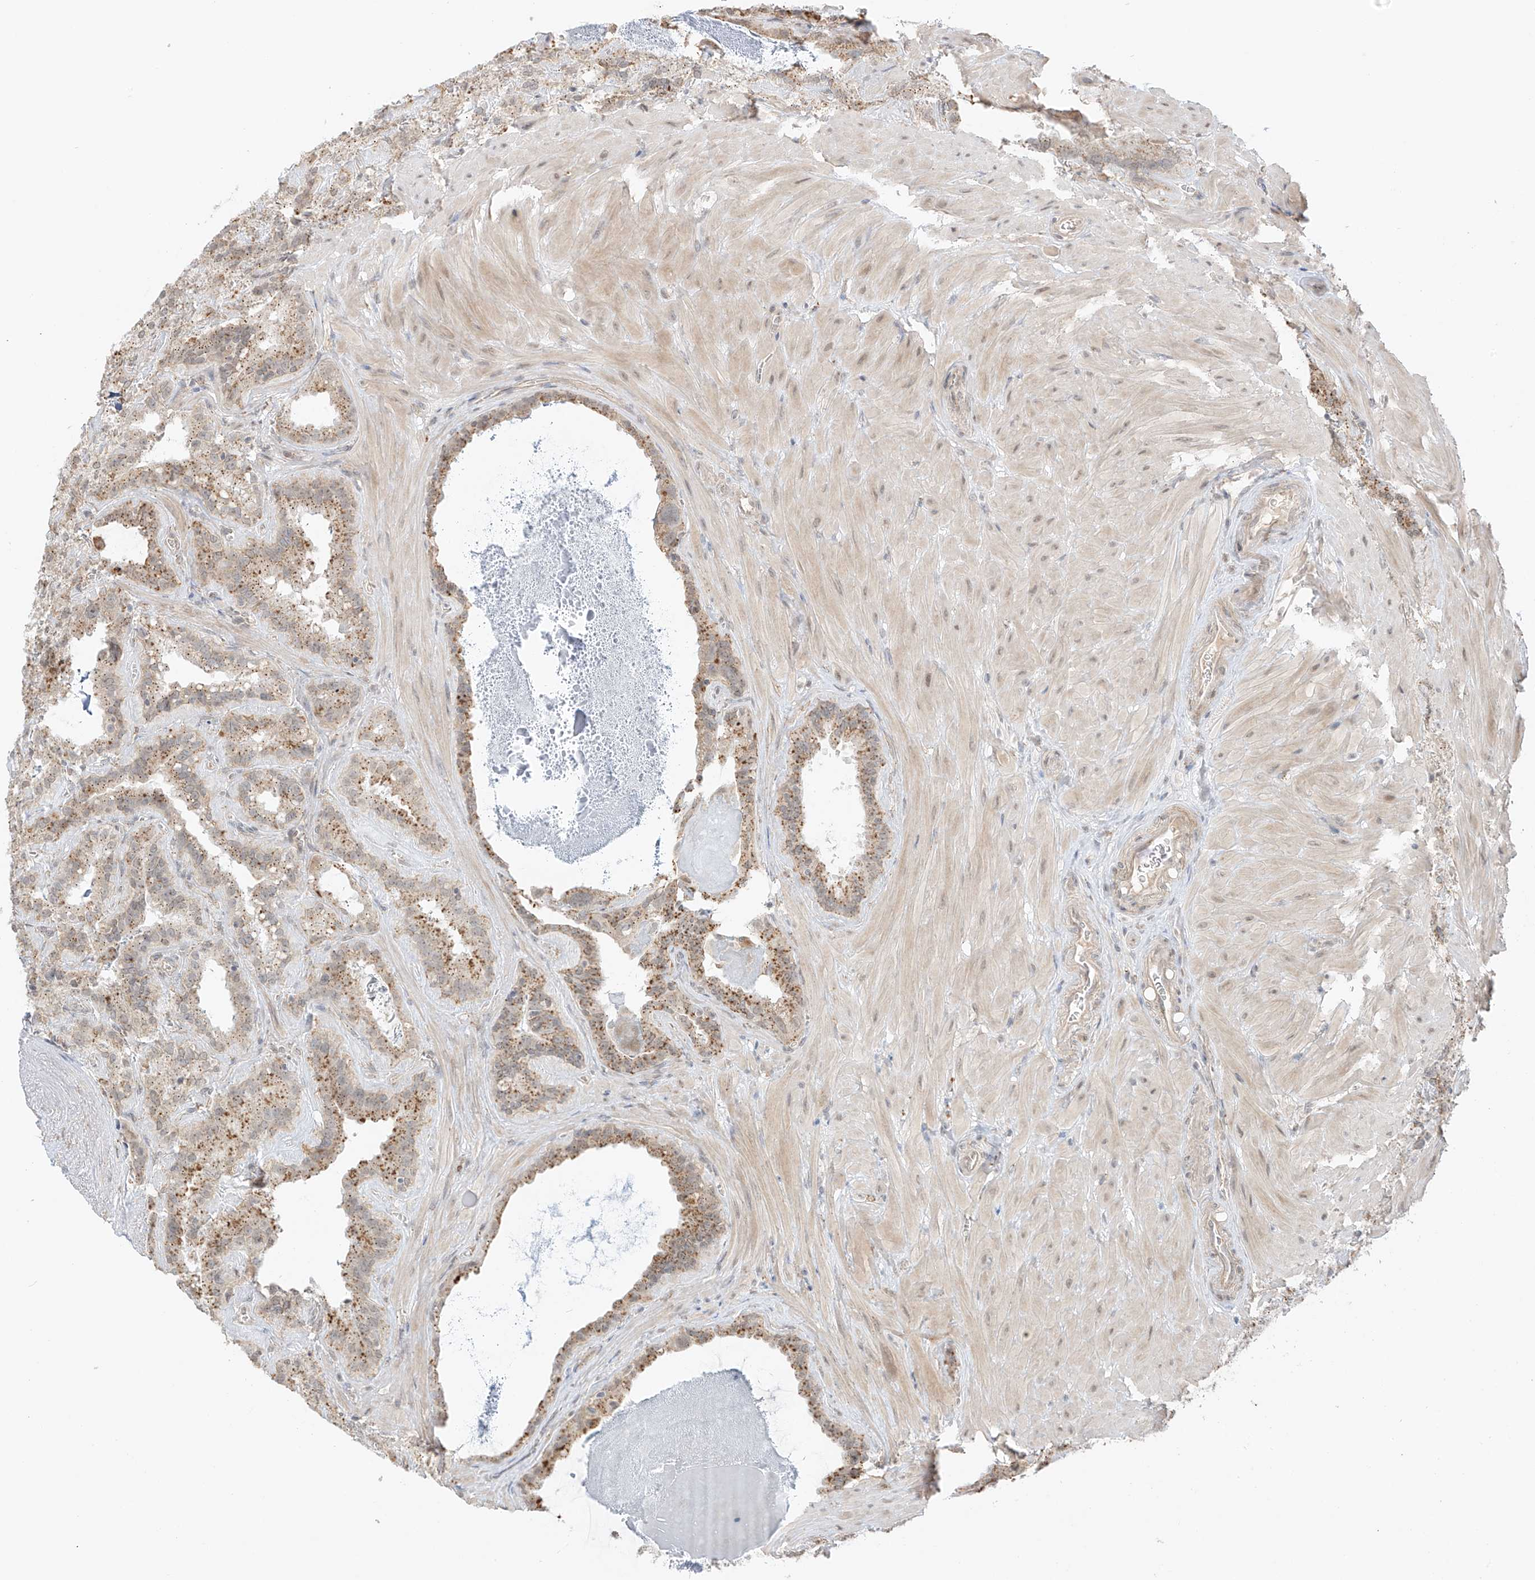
{"staining": {"intensity": "moderate", "quantity": "25%-75%", "location": "cytoplasmic/membranous"}, "tissue": "seminal vesicle", "cell_type": "Glandular cells", "image_type": "normal", "snomed": [{"axis": "morphology", "description": "Normal tissue, NOS"}, {"axis": "topography", "description": "Prostate"}, {"axis": "topography", "description": "Seminal veicle"}], "caption": "Normal seminal vesicle was stained to show a protein in brown. There is medium levels of moderate cytoplasmic/membranous staining in about 25%-75% of glandular cells.", "gene": "N4BP3", "patient": {"sex": "male", "age": 59}}